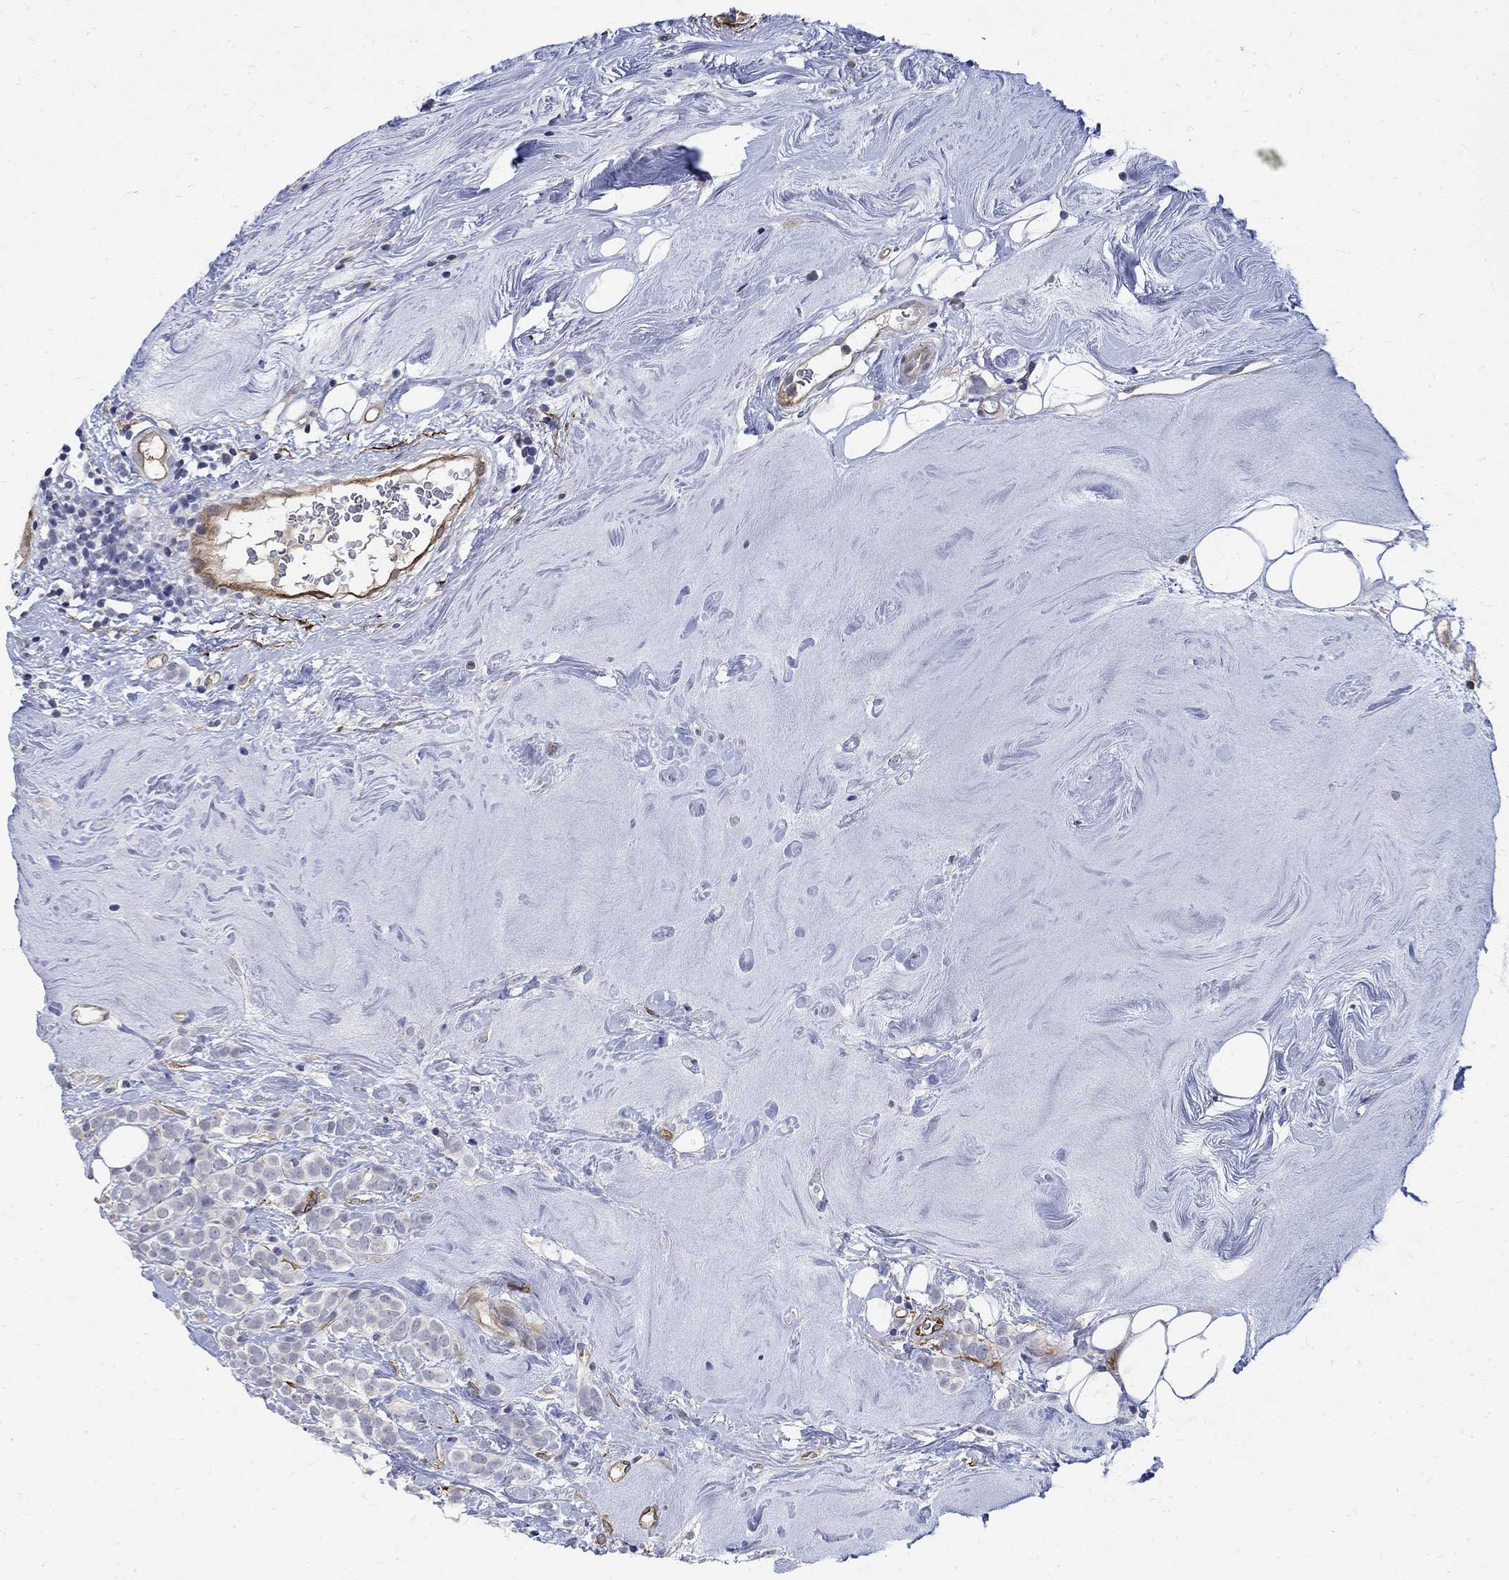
{"staining": {"intensity": "negative", "quantity": "none", "location": "none"}, "tissue": "breast cancer", "cell_type": "Tumor cells", "image_type": "cancer", "snomed": [{"axis": "morphology", "description": "Lobular carcinoma"}, {"axis": "topography", "description": "Breast"}], "caption": "Micrograph shows no protein staining in tumor cells of breast lobular carcinoma tissue.", "gene": "TGM2", "patient": {"sex": "female", "age": 49}}